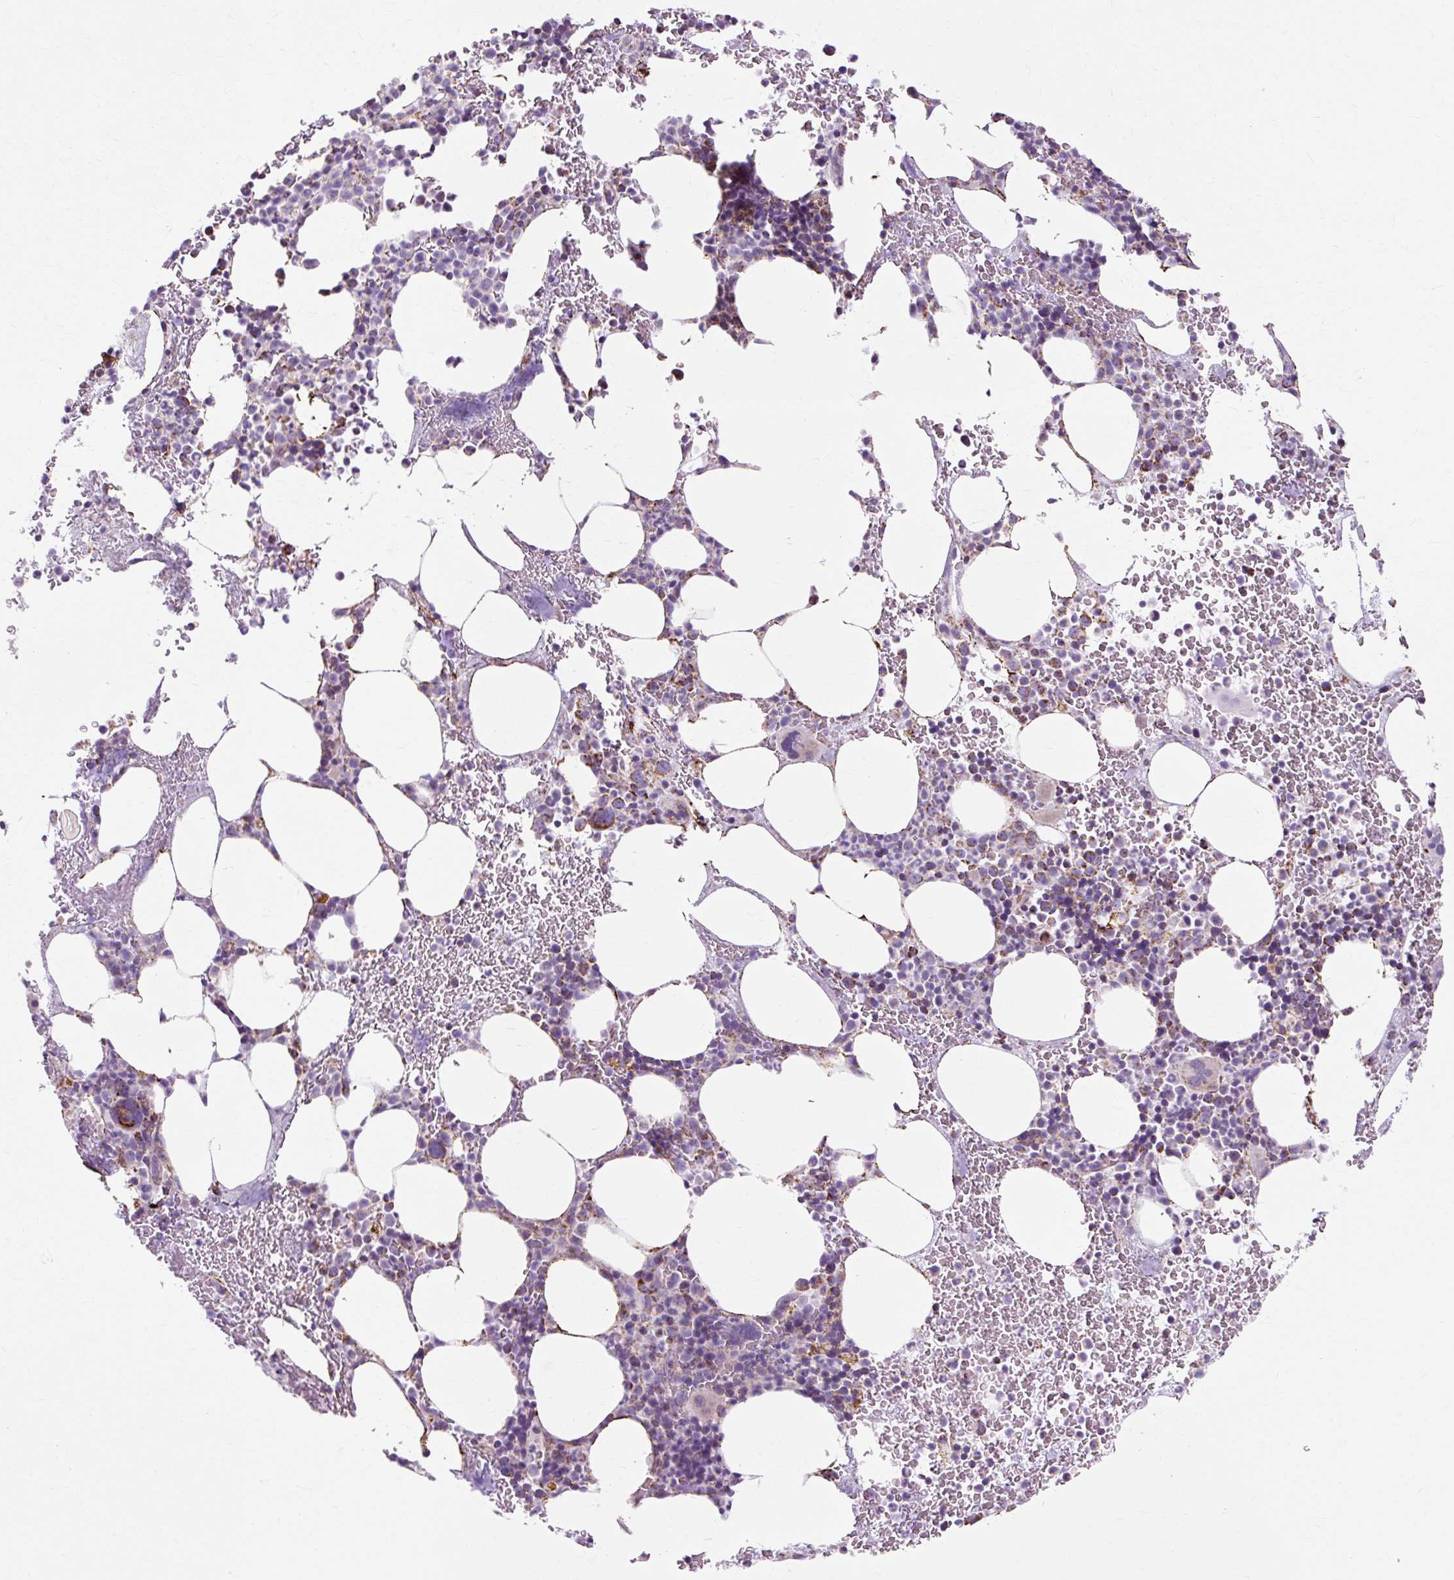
{"staining": {"intensity": "moderate", "quantity": "25%-75%", "location": "cytoplasmic/membranous"}, "tissue": "bone marrow", "cell_type": "Hematopoietic cells", "image_type": "normal", "snomed": [{"axis": "morphology", "description": "Normal tissue, NOS"}, {"axis": "topography", "description": "Bone marrow"}], "caption": "The photomicrograph exhibits staining of benign bone marrow, revealing moderate cytoplasmic/membranous protein staining (brown color) within hematopoietic cells. Nuclei are stained in blue.", "gene": "DLAT", "patient": {"sex": "male", "age": 62}}